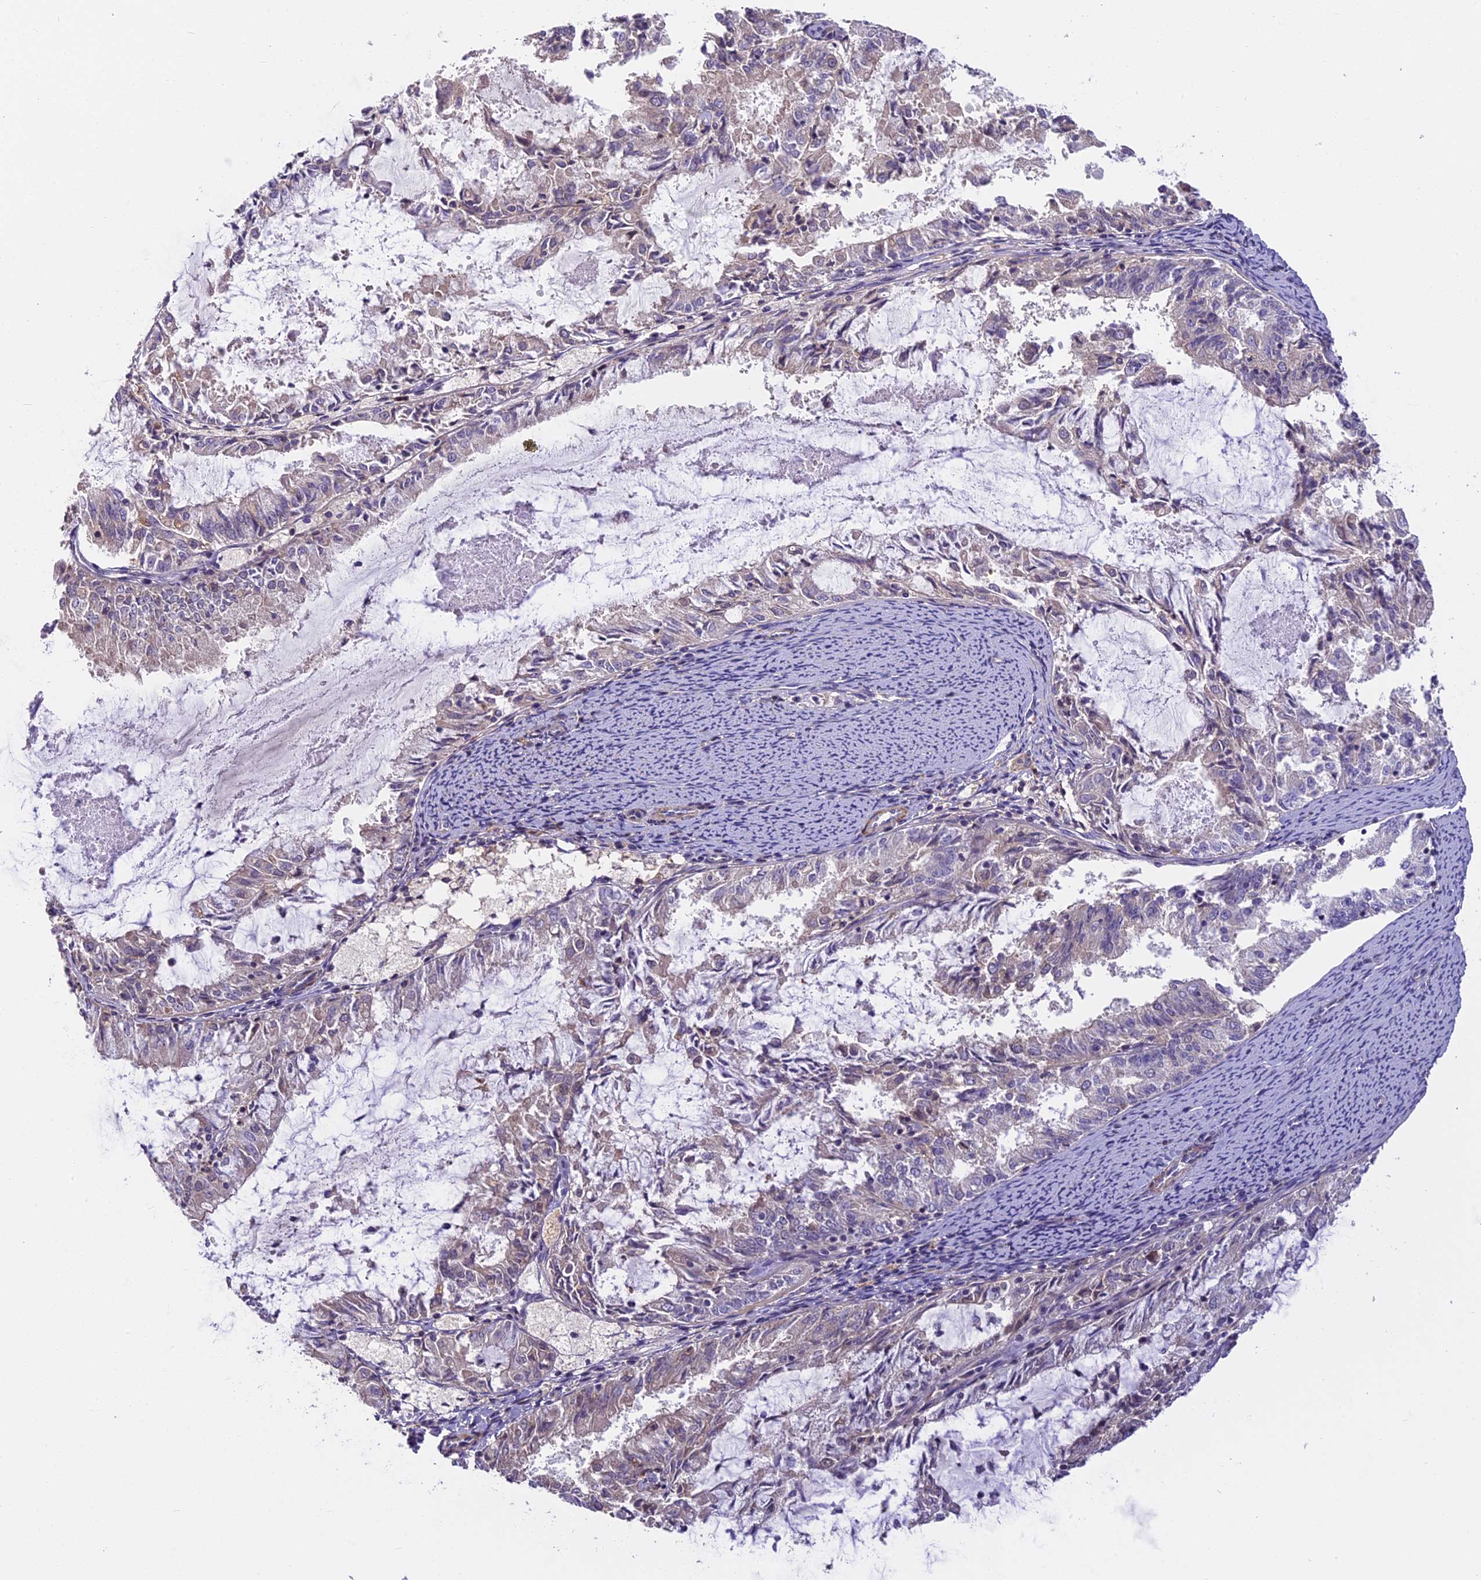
{"staining": {"intensity": "negative", "quantity": "none", "location": "none"}, "tissue": "endometrial cancer", "cell_type": "Tumor cells", "image_type": "cancer", "snomed": [{"axis": "morphology", "description": "Adenocarcinoma, NOS"}, {"axis": "topography", "description": "Endometrium"}], "caption": "This photomicrograph is of endometrial cancer stained with immunohistochemistry (IHC) to label a protein in brown with the nuclei are counter-stained blue. There is no positivity in tumor cells. (Stains: DAB immunohistochemistry with hematoxylin counter stain, Microscopy: brightfield microscopy at high magnification).", "gene": "FAM98C", "patient": {"sex": "female", "age": 57}}